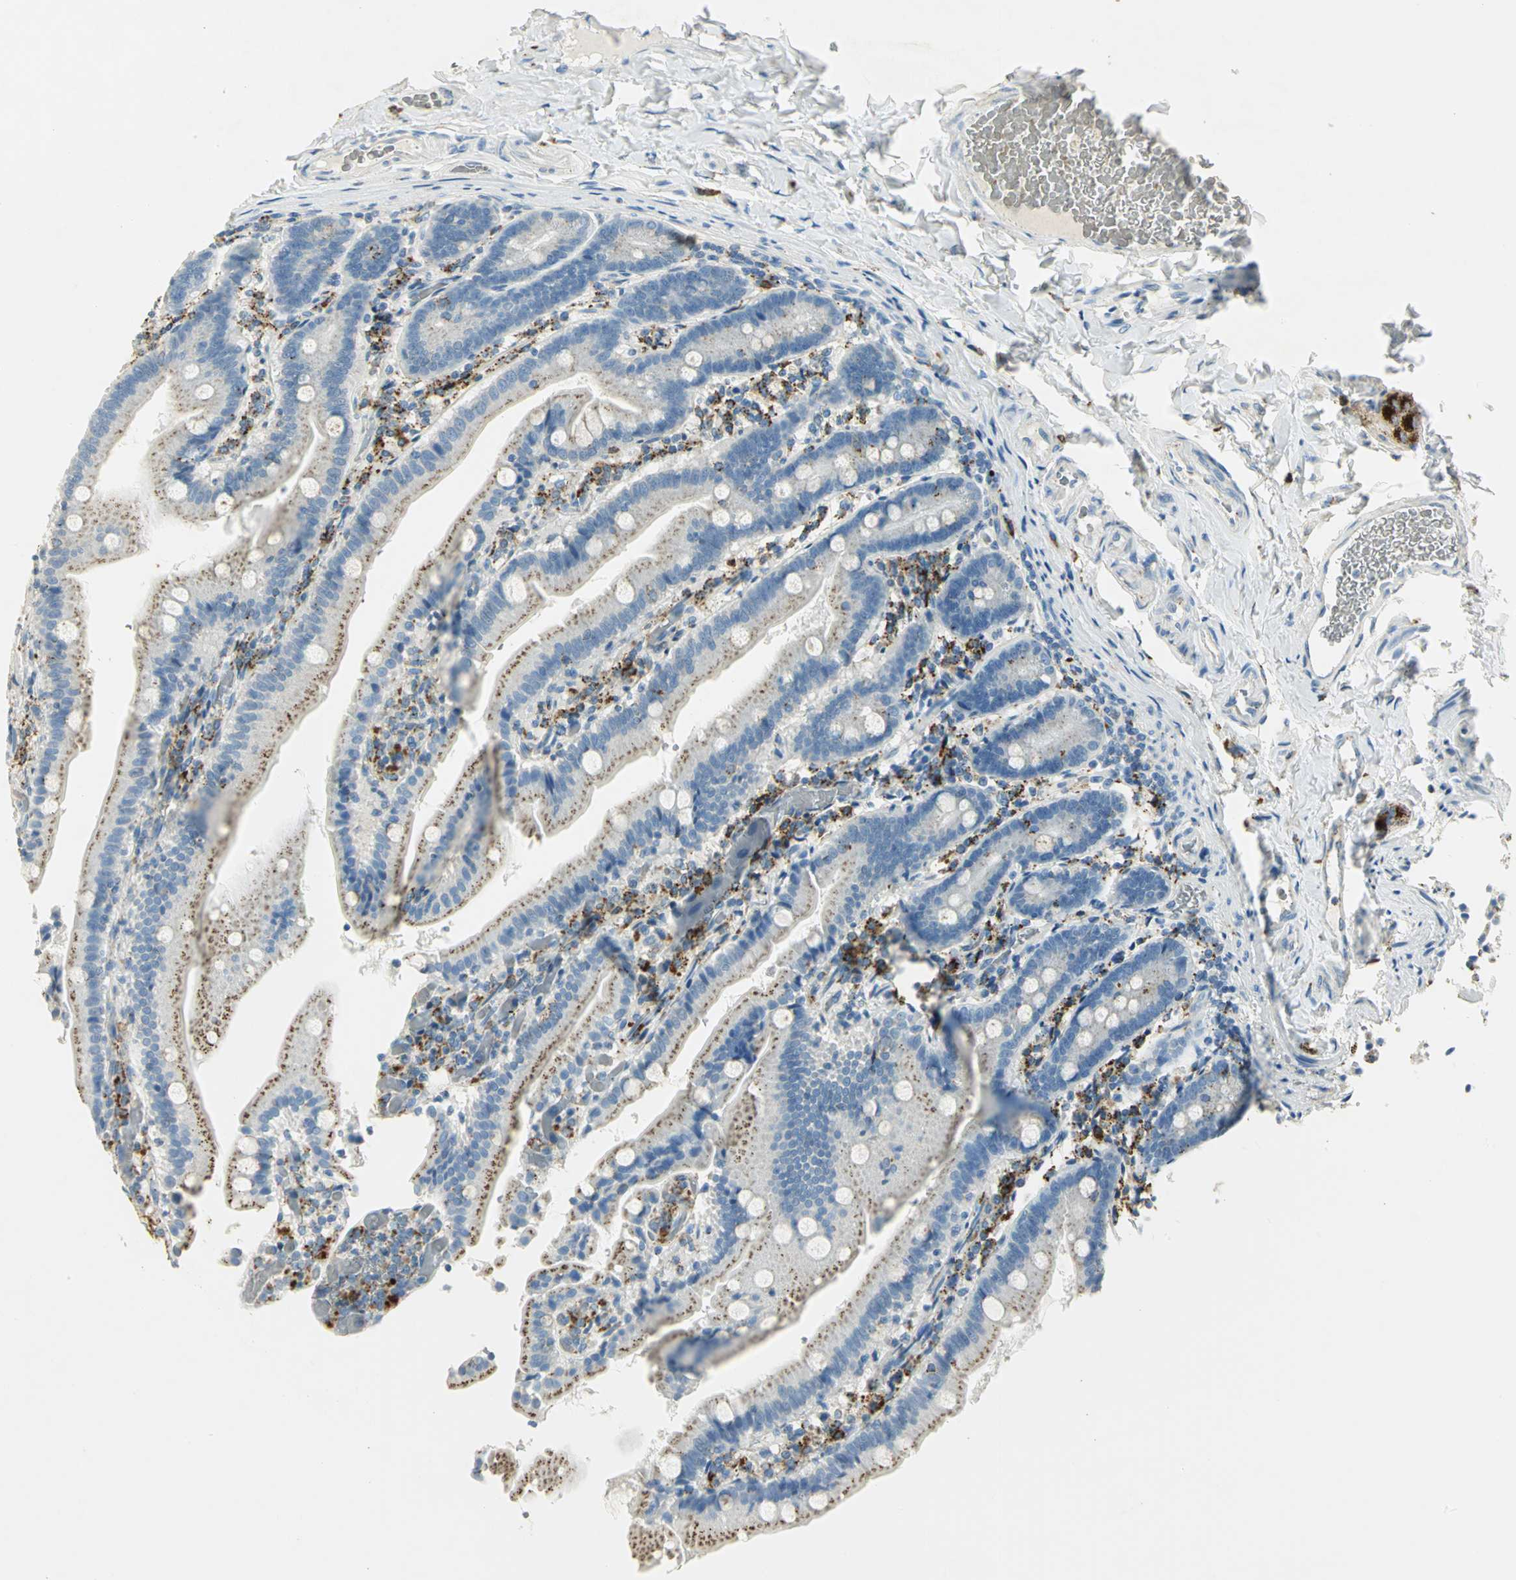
{"staining": {"intensity": "strong", "quantity": "25%-75%", "location": "cytoplasmic/membranous"}, "tissue": "duodenum", "cell_type": "Glandular cells", "image_type": "normal", "snomed": [{"axis": "morphology", "description": "Normal tissue, NOS"}, {"axis": "topography", "description": "Duodenum"}], "caption": "Immunohistochemistry micrograph of normal duodenum: duodenum stained using immunohistochemistry displays high levels of strong protein expression localized specifically in the cytoplasmic/membranous of glandular cells, appearing as a cytoplasmic/membranous brown color.", "gene": "ARSA", "patient": {"sex": "female", "age": 53}}